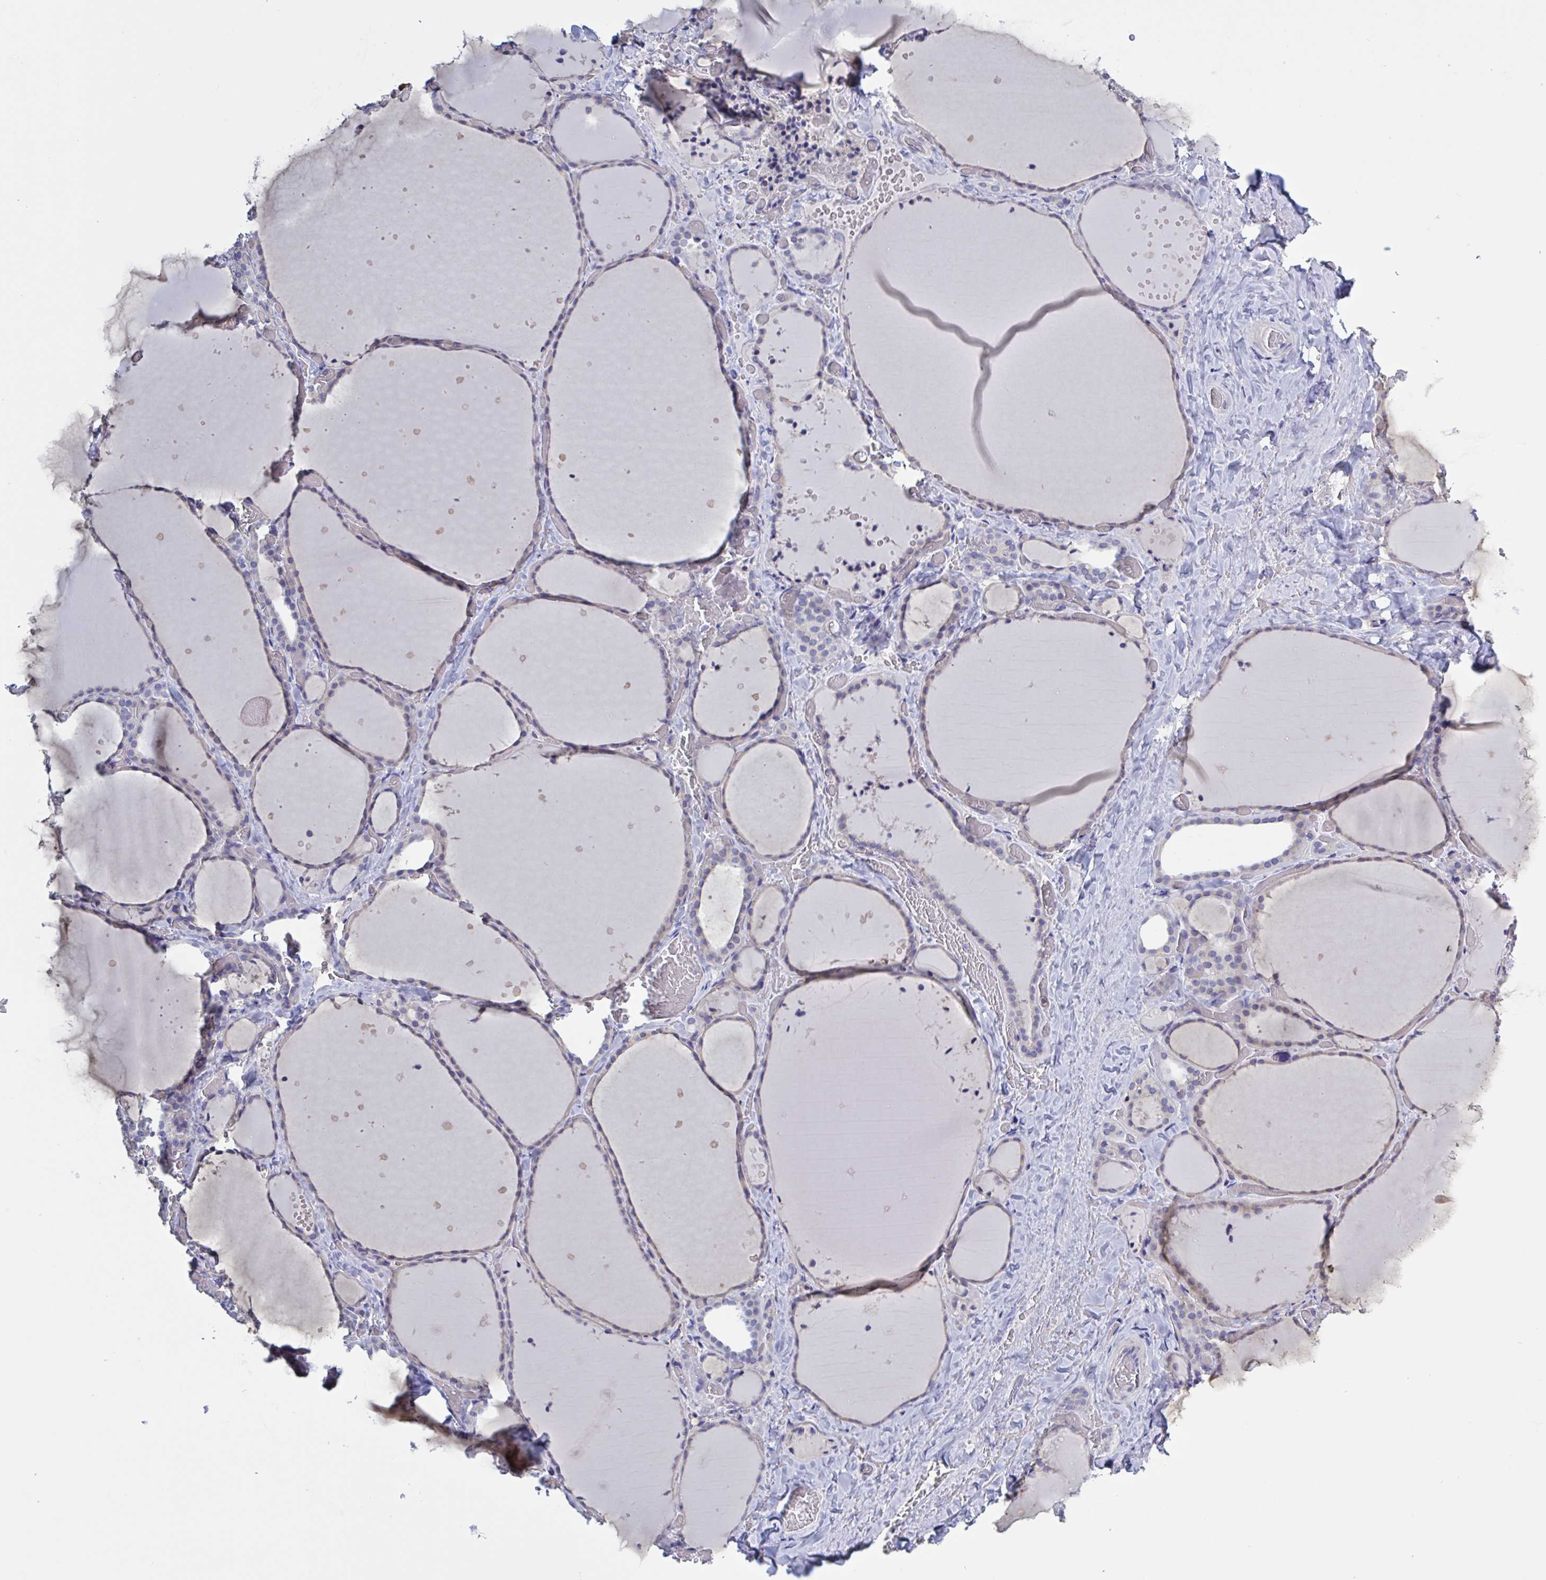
{"staining": {"intensity": "negative", "quantity": "none", "location": "none"}, "tissue": "thyroid gland", "cell_type": "Glandular cells", "image_type": "normal", "snomed": [{"axis": "morphology", "description": "Normal tissue, NOS"}, {"axis": "topography", "description": "Thyroid gland"}], "caption": "This is an immunohistochemistry micrograph of normal thyroid gland. There is no expression in glandular cells.", "gene": "ST14", "patient": {"sex": "female", "age": 36}}